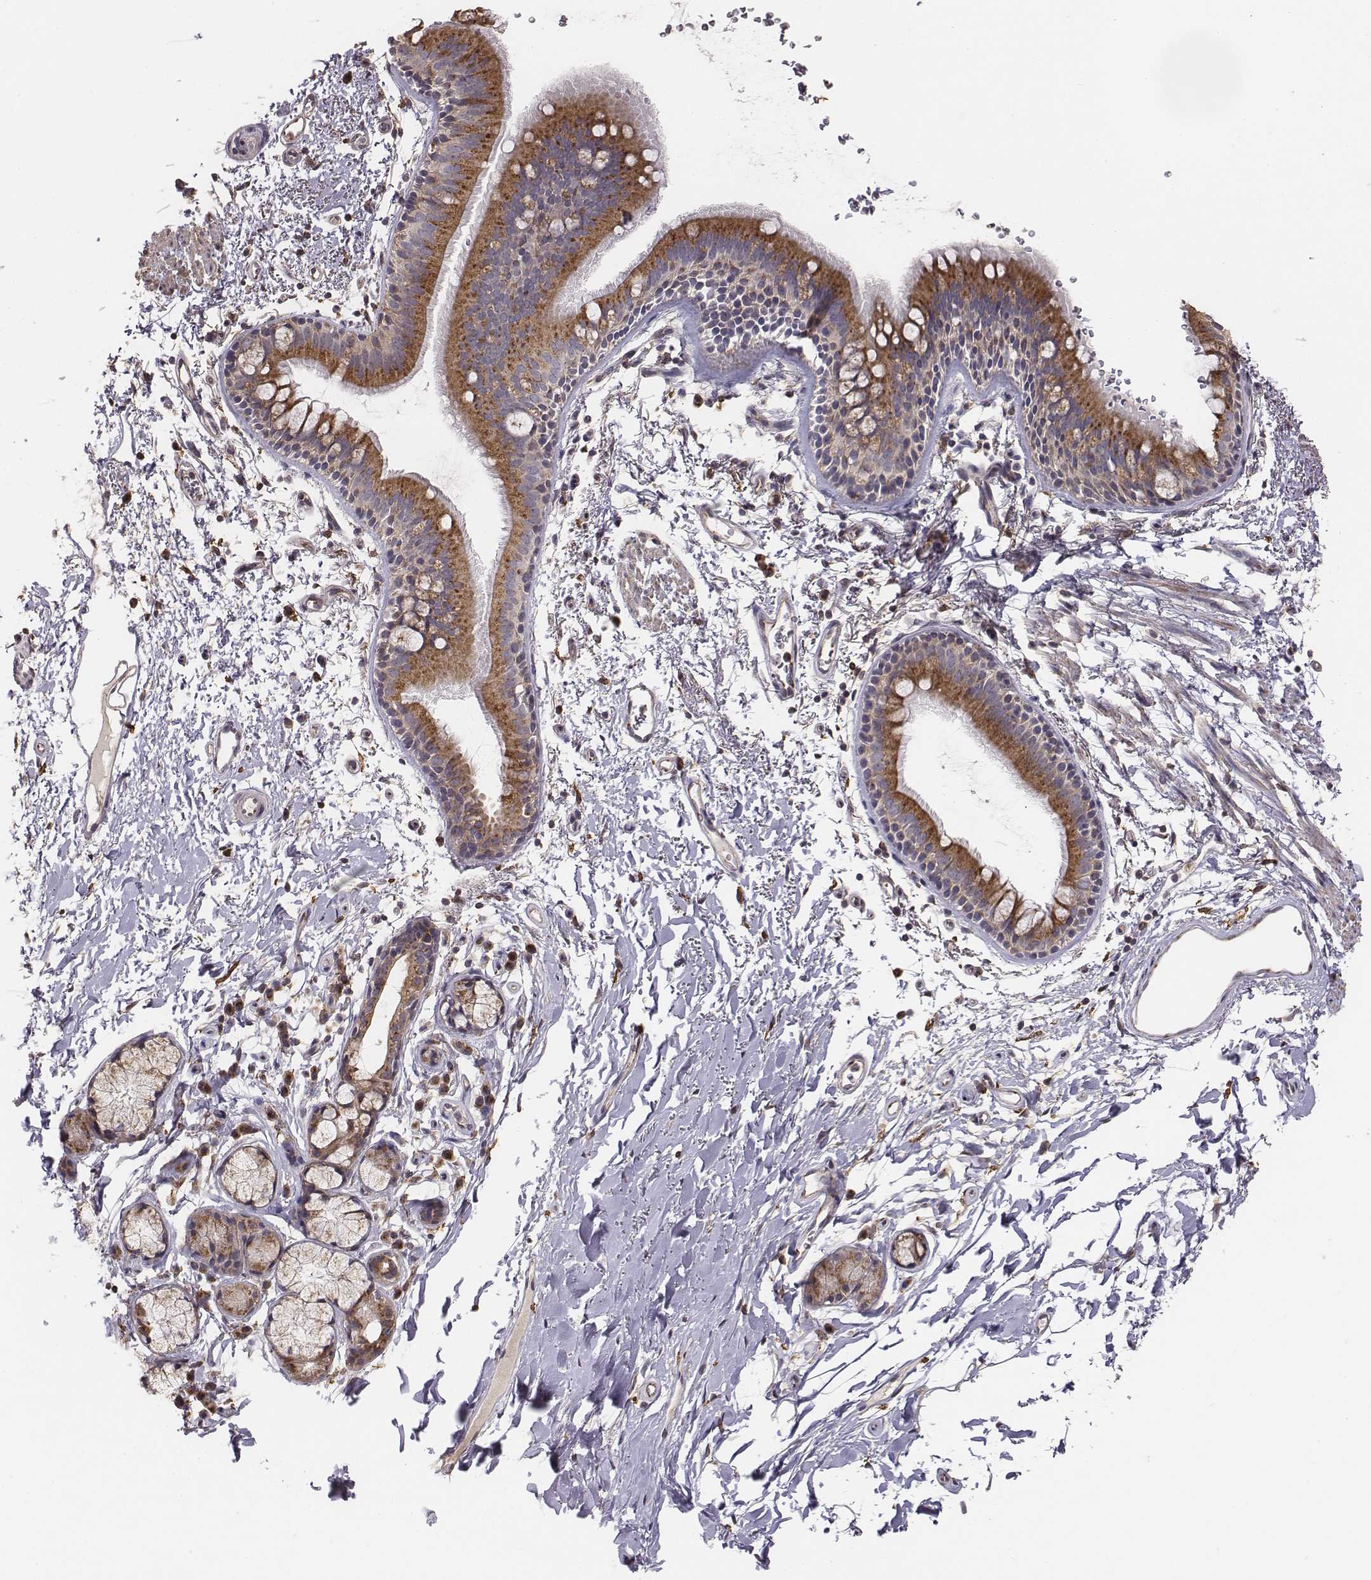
{"staining": {"intensity": "strong", "quantity": ">75%", "location": "cytoplasmic/membranous"}, "tissue": "bronchus", "cell_type": "Respiratory epithelial cells", "image_type": "normal", "snomed": [{"axis": "morphology", "description": "Normal tissue, NOS"}, {"axis": "topography", "description": "Lymph node"}, {"axis": "topography", "description": "Bronchus"}], "caption": "This photomicrograph shows immunohistochemistry staining of normal bronchus, with high strong cytoplasmic/membranous positivity in about >75% of respiratory epithelial cells.", "gene": "AP1B1", "patient": {"sex": "female", "age": 70}}